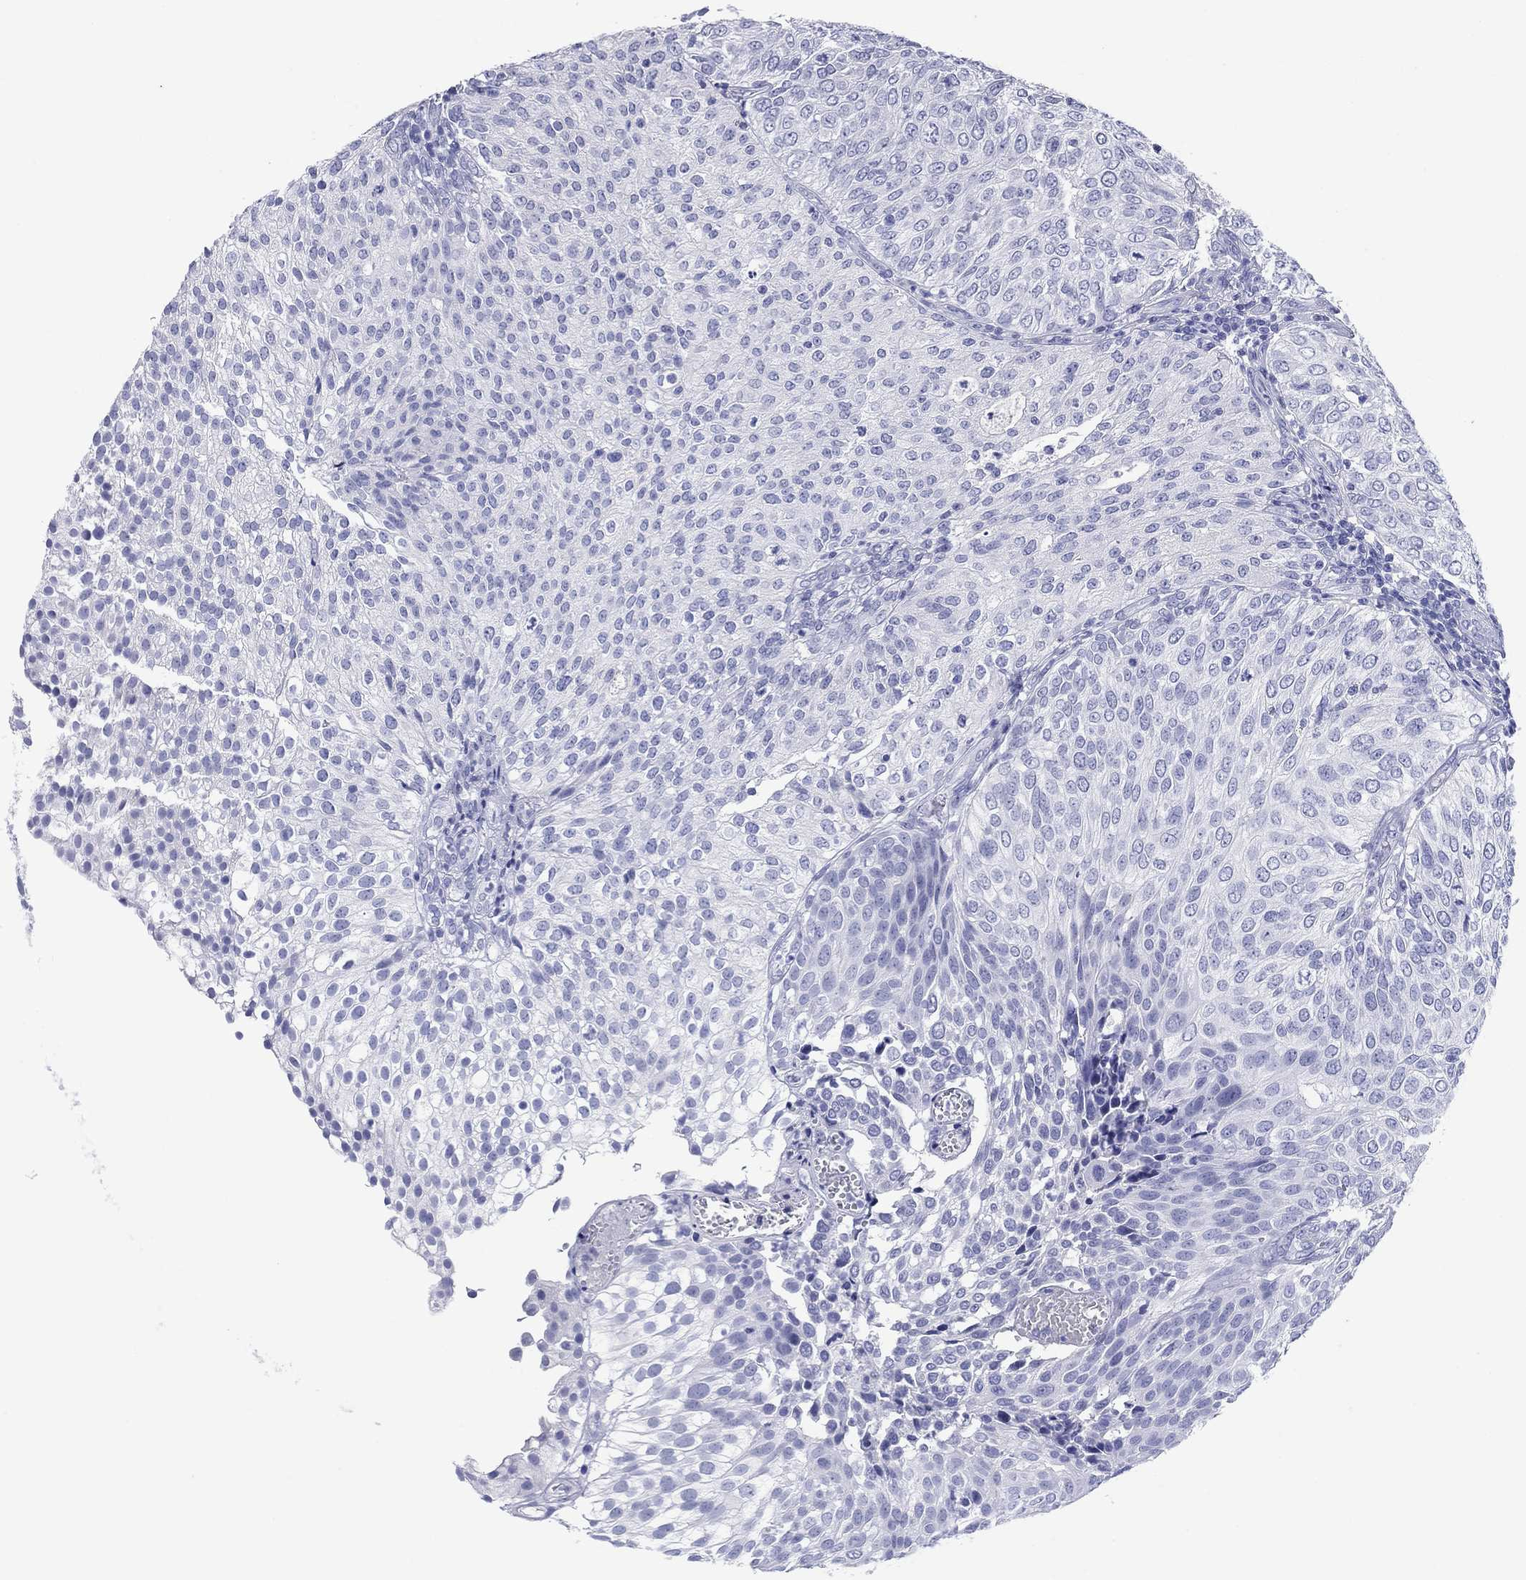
{"staining": {"intensity": "negative", "quantity": "none", "location": "none"}, "tissue": "urothelial cancer", "cell_type": "Tumor cells", "image_type": "cancer", "snomed": [{"axis": "morphology", "description": "Urothelial carcinoma, High grade"}, {"axis": "topography", "description": "Urinary bladder"}], "caption": "A high-resolution image shows immunohistochemistry (IHC) staining of high-grade urothelial carcinoma, which reveals no significant positivity in tumor cells.", "gene": "ATP4A", "patient": {"sex": "female", "age": 79}}